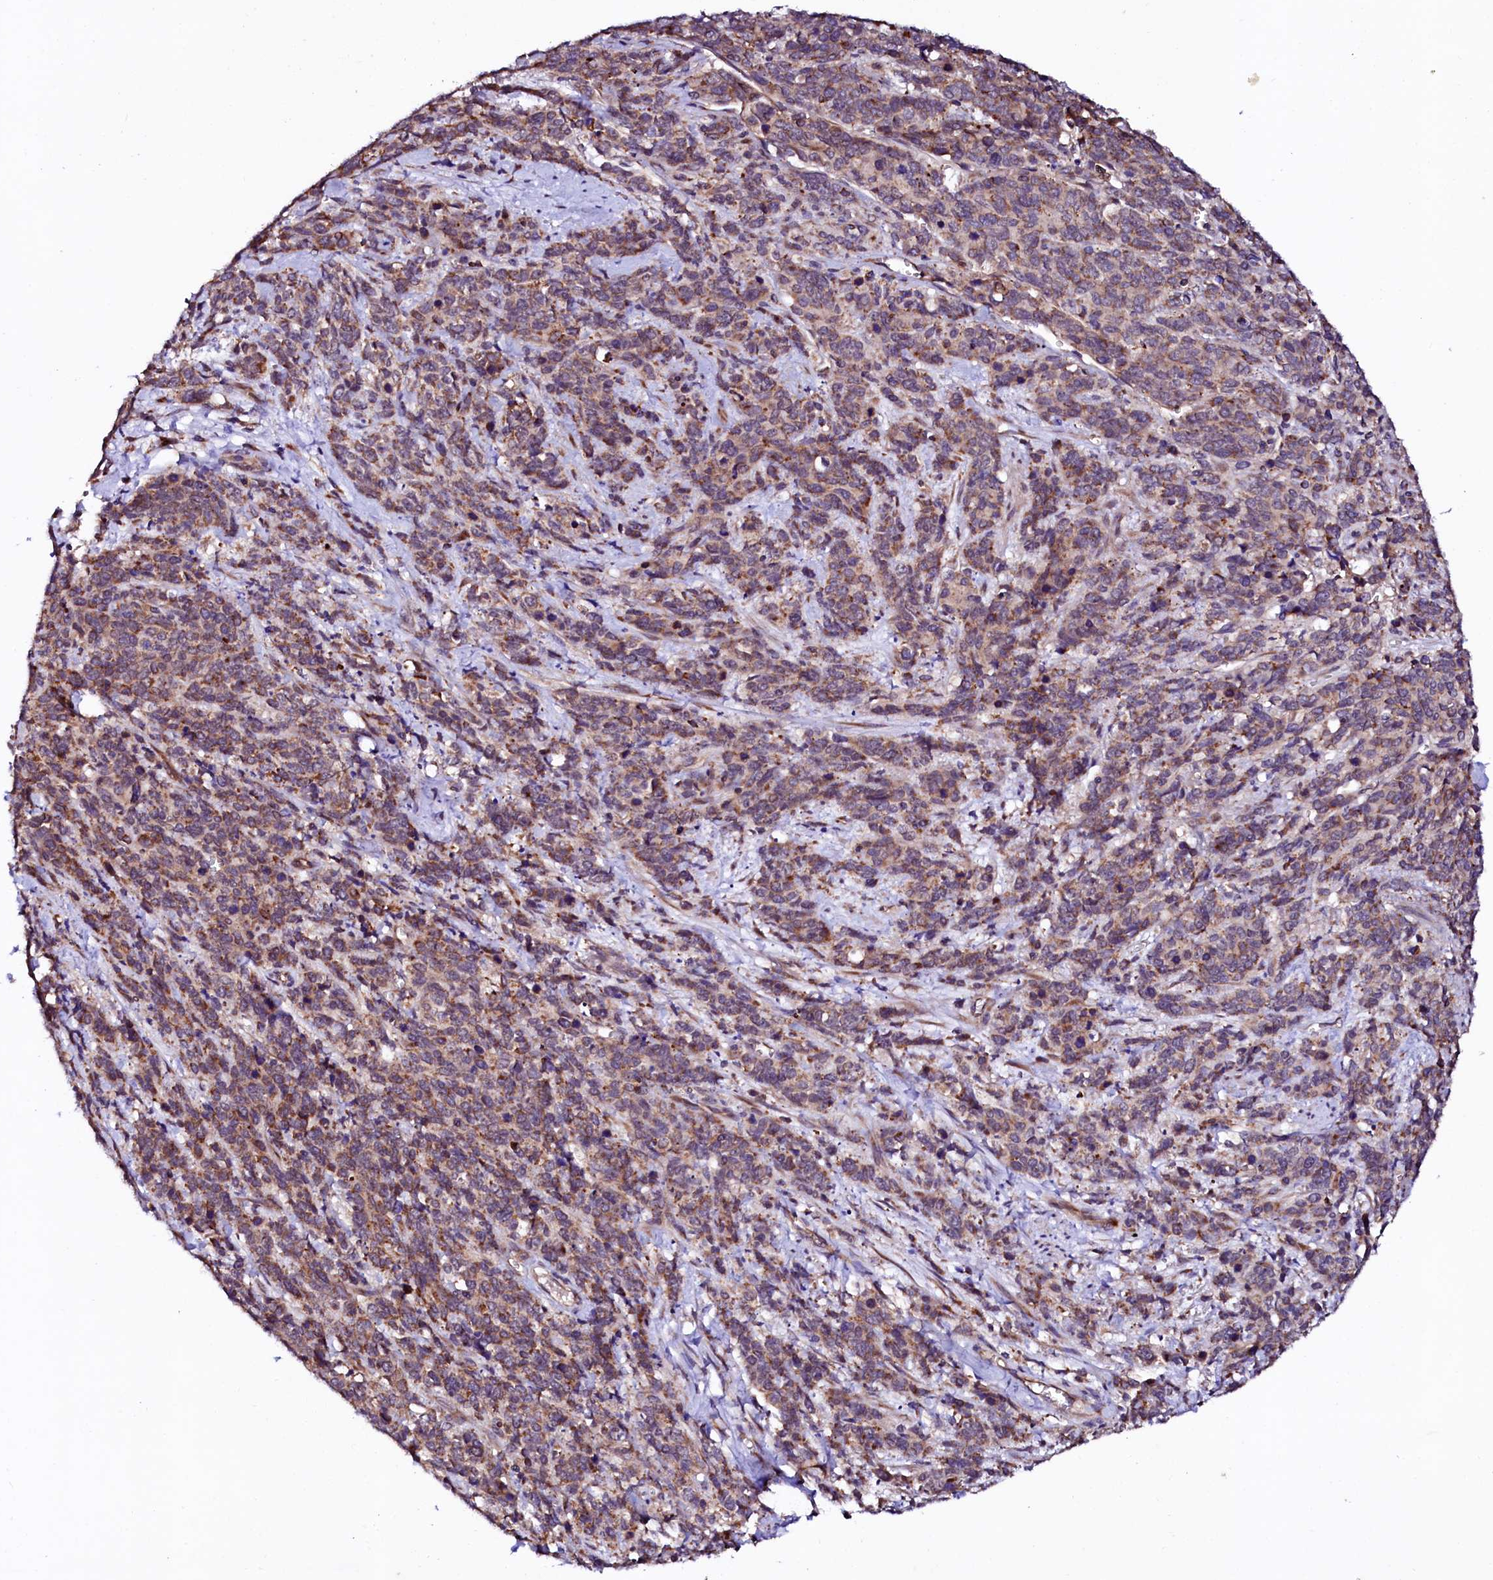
{"staining": {"intensity": "moderate", "quantity": ">75%", "location": "cytoplasmic/membranous"}, "tissue": "cervical cancer", "cell_type": "Tumor cells", "image_type": "cancer", "snomed": [{"axis": "morphology", "description": "Squamous cell carcinoma, NOS"}, {"axis": "topography", "description": "Cervix"}], "caption": "Brown immunohistochemical staining in human cervical squamous cell carcinoma displays moderate cytoplasmic/membranous staining in approximately >75% of tumor cells.", "gene": "UBE3C", "patient": {"sex": "female", "age": 60}}